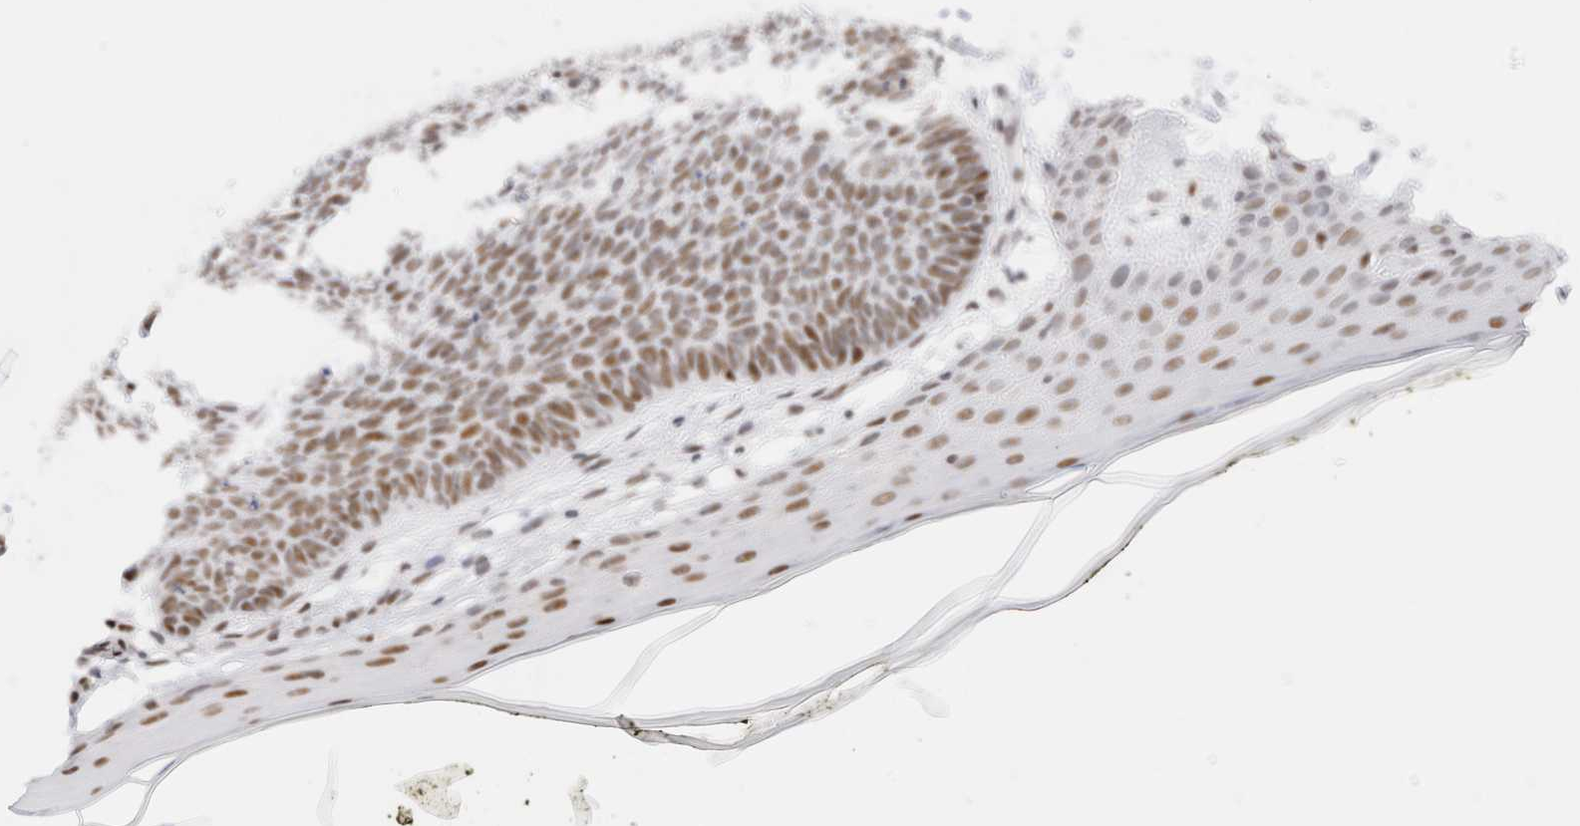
{"staining": {"intensity": "weak", "quantity": ">75%", "location": "nuclear"}, "tissue": "skin cancer", "cell_type": "Tumor cells", "image_type": "cancer", "snomed": [{"axis": "morphology", "description": "Normal tissue, NOS"}, {"axis": "morphology", "description": "Basal cell carcinoma"}, {"axis": "topography", "description": "Skin"}], "caption": "IHC of human skin basal cell carcinoma demonstrates low levels of weak nuclear staining in about >75% of tumor cells. The staining was performed using DAB, with brown indicating positive protein expression. Nuclei are stained blue with hematoxylin.", "gene": "ZNF282", "patient": {"sex": "male", "age": 50}}